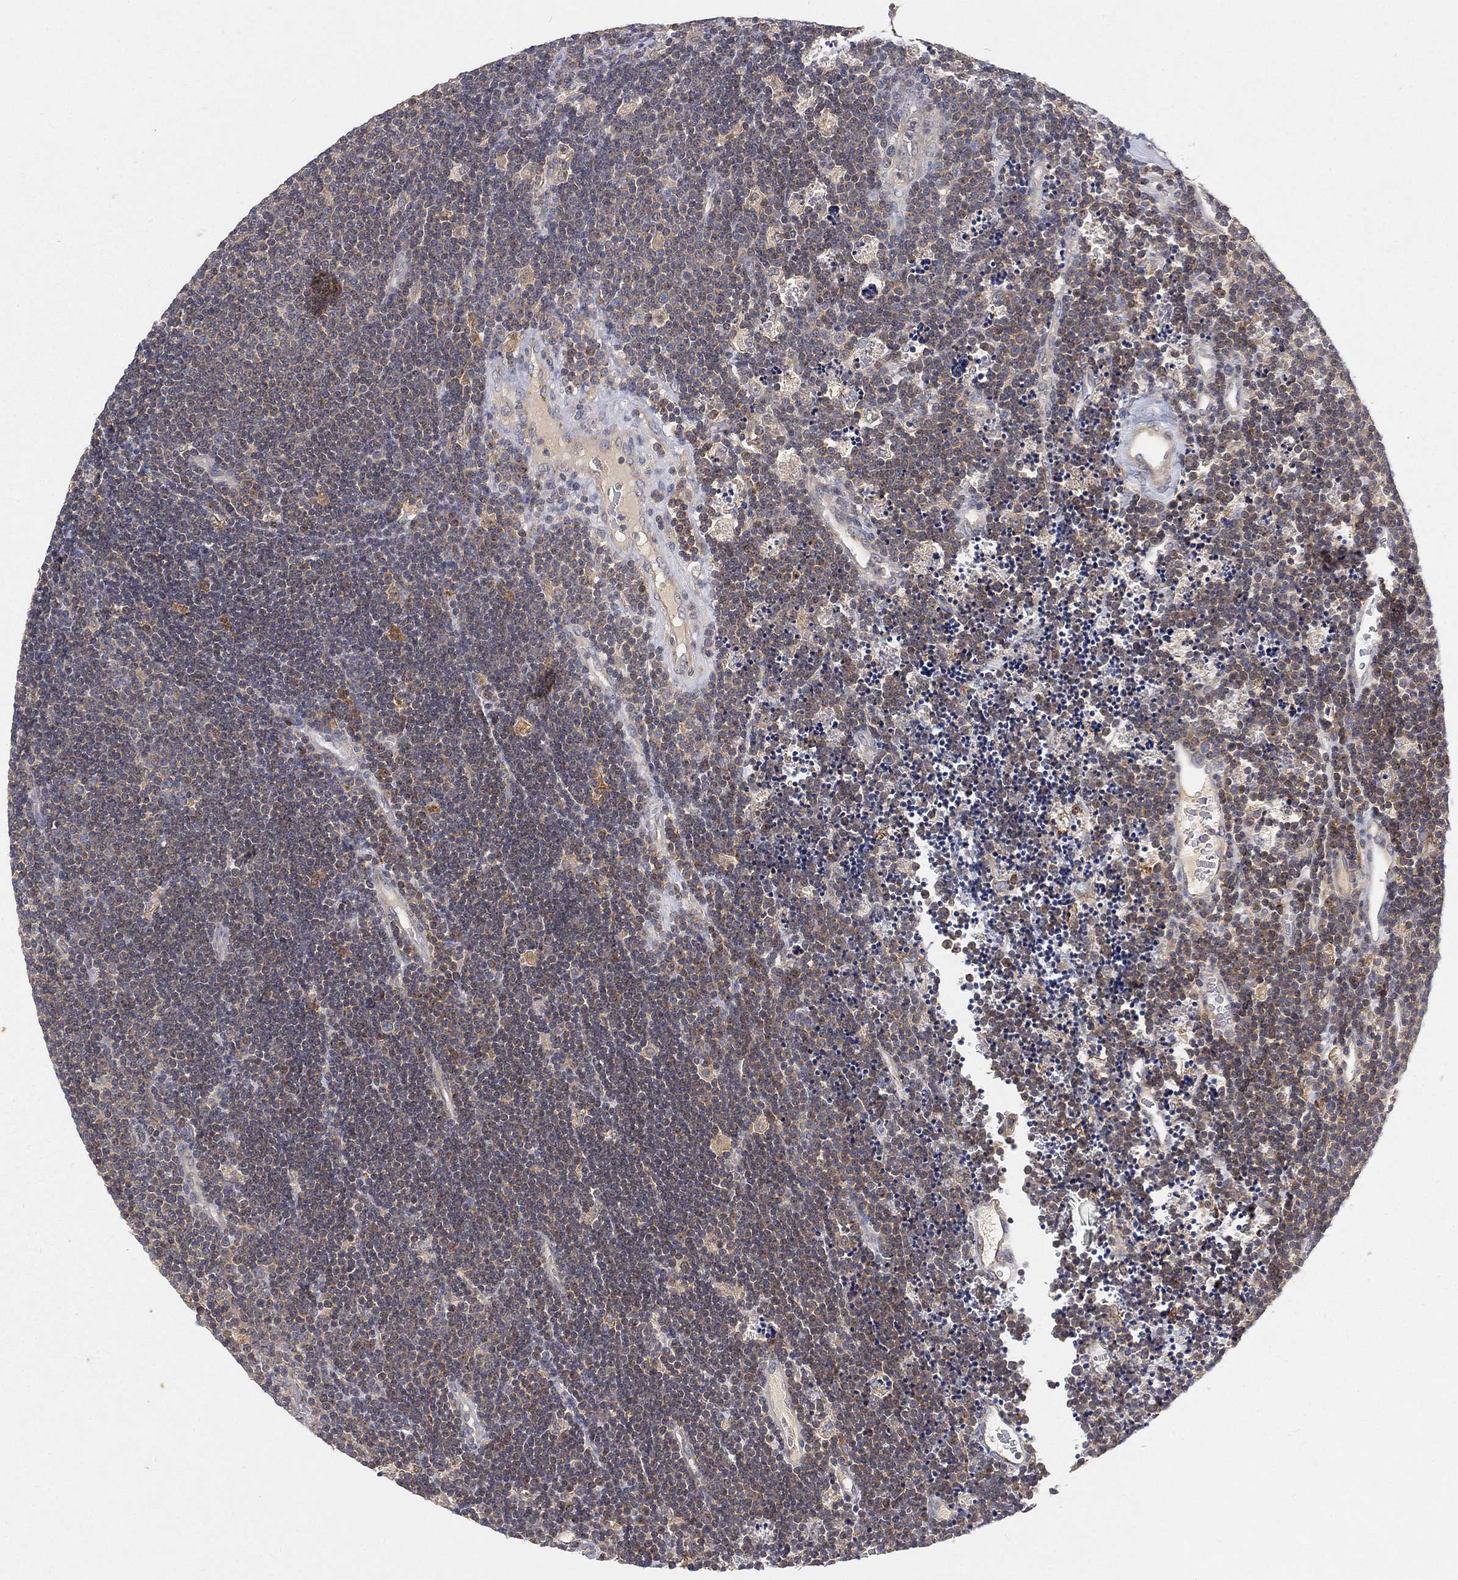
{"staining": {"intensity": "negative", "quantity": "none", "location": "none"}, "tissue": "lymphoma", "cell_type": "Tumor cells", "image_type": "cancer", "snomed": [{"axis": "morphology", "description": "Malignant lymphoma, non-Hodgkin's type, Low grade"}, {"axis": "topography", "description": "Brain"}], "caption": "An immunohistochemistry (IHC) image of low-grade malignant lymphoma, non-Hodgkin's type is shown. There is no staining in tumor cells of low-grade malignant lymphoma, non-Hodgkin's type.", "gene": "CTSL", "patient": {"sex": "female", "age": 66}}